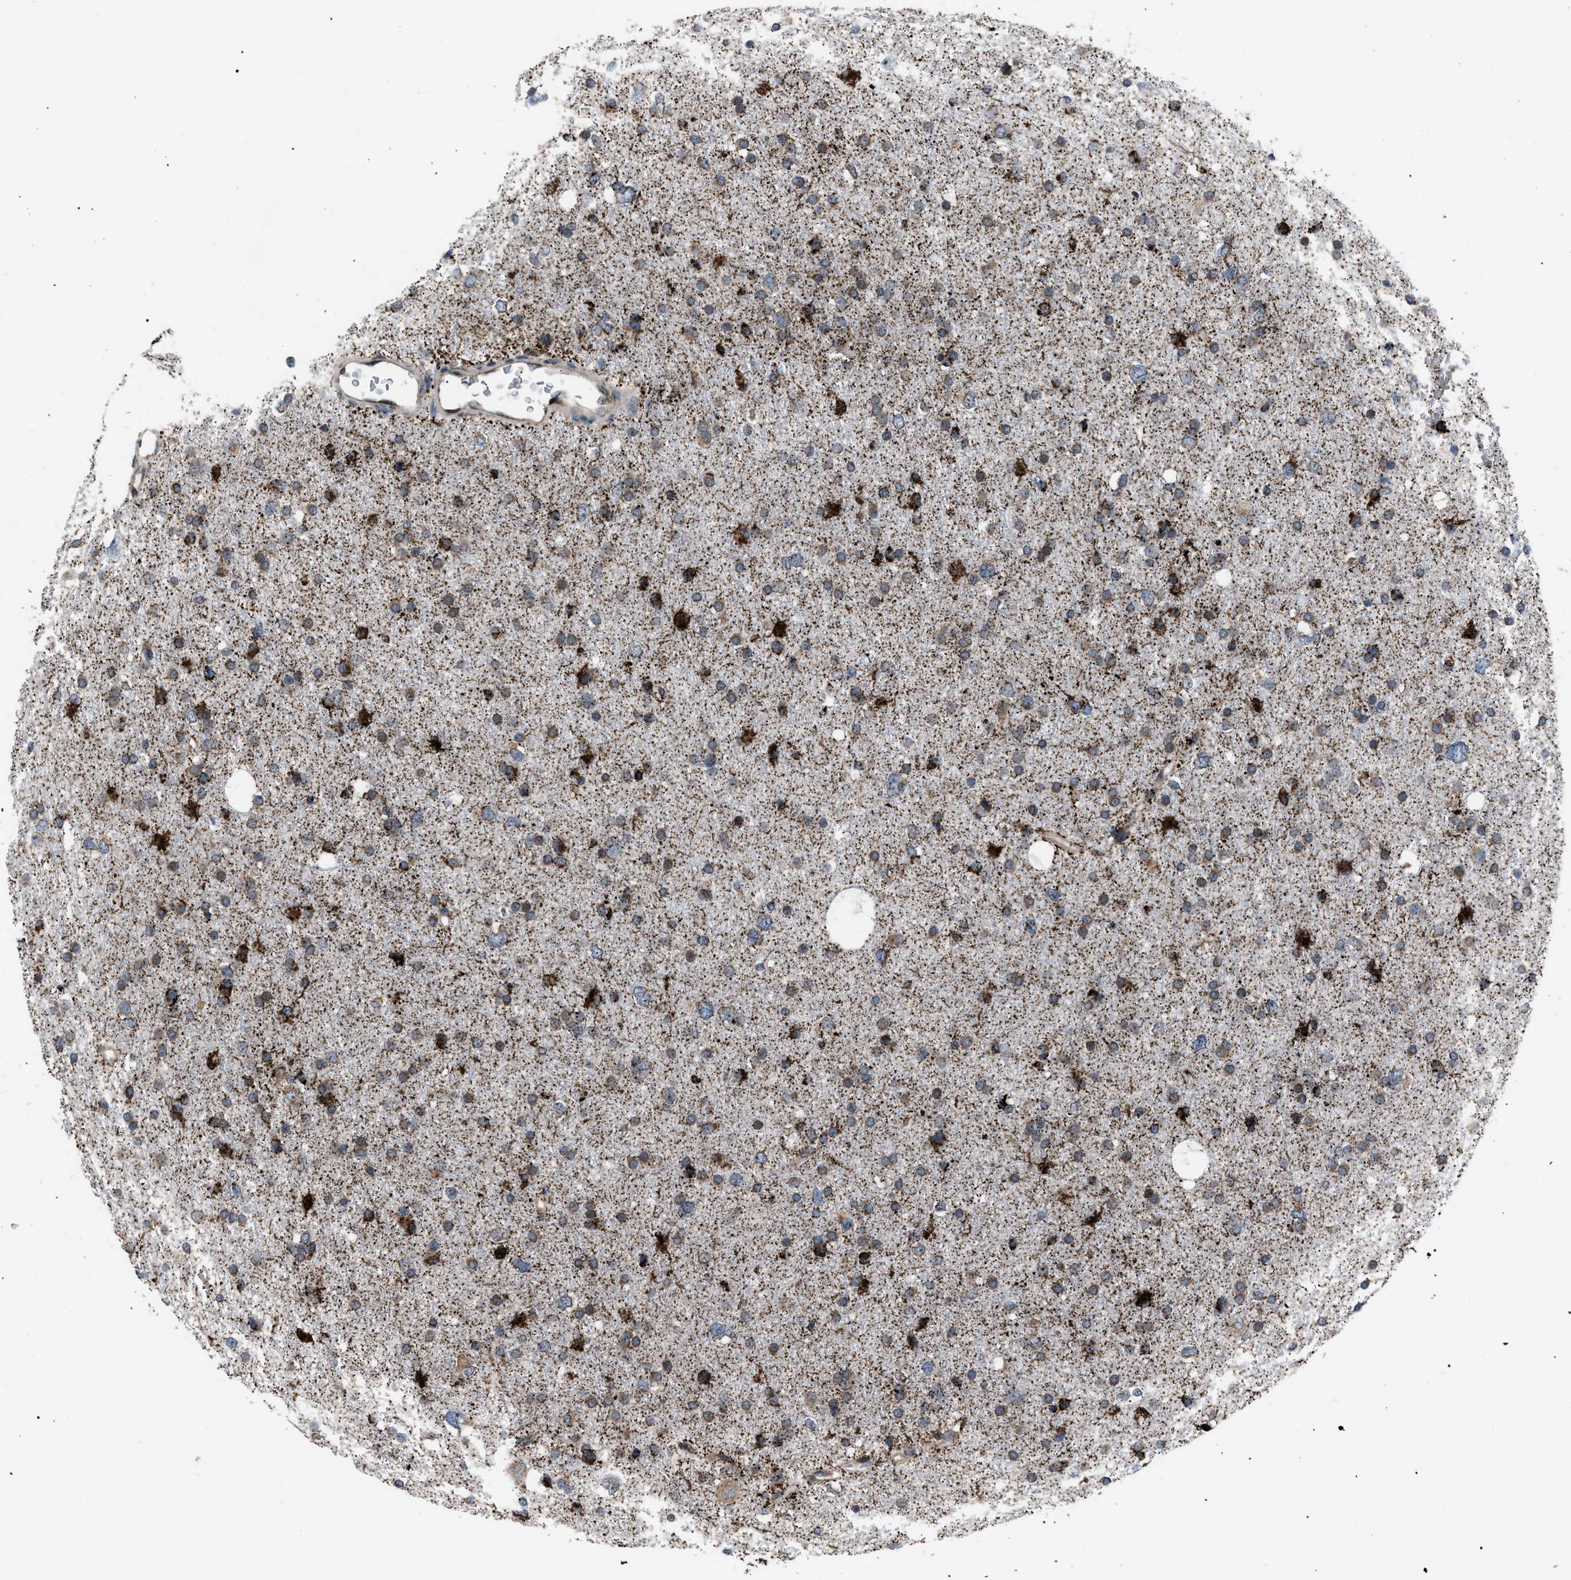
{"staining": {"intensity": "strong", "quantity": ">75%", "location": "cytoplasmic/membranous"}, "tissue": "glioma", "cell_type": "Tumor cells", "image_type": "cancer", "snomed": [{"axis": "morphology", "description": "Glioma, malignant, Low grade"}, {"axis": "topography", "description": "Brain"}], "caption": "Immunohistochemistry photomicrograph of neoplastic tissue: human malignant glioma (low-grade) stained using immunohistochemistry (IHC) shows high levels of strong protein expression localized specifically in the cytoplasmic/membranous of tumor cells, appearing as a cytoplasmic/membranous brown color.", "gene": "AGO2", "patient": {"sex": "female", "age": 37}}